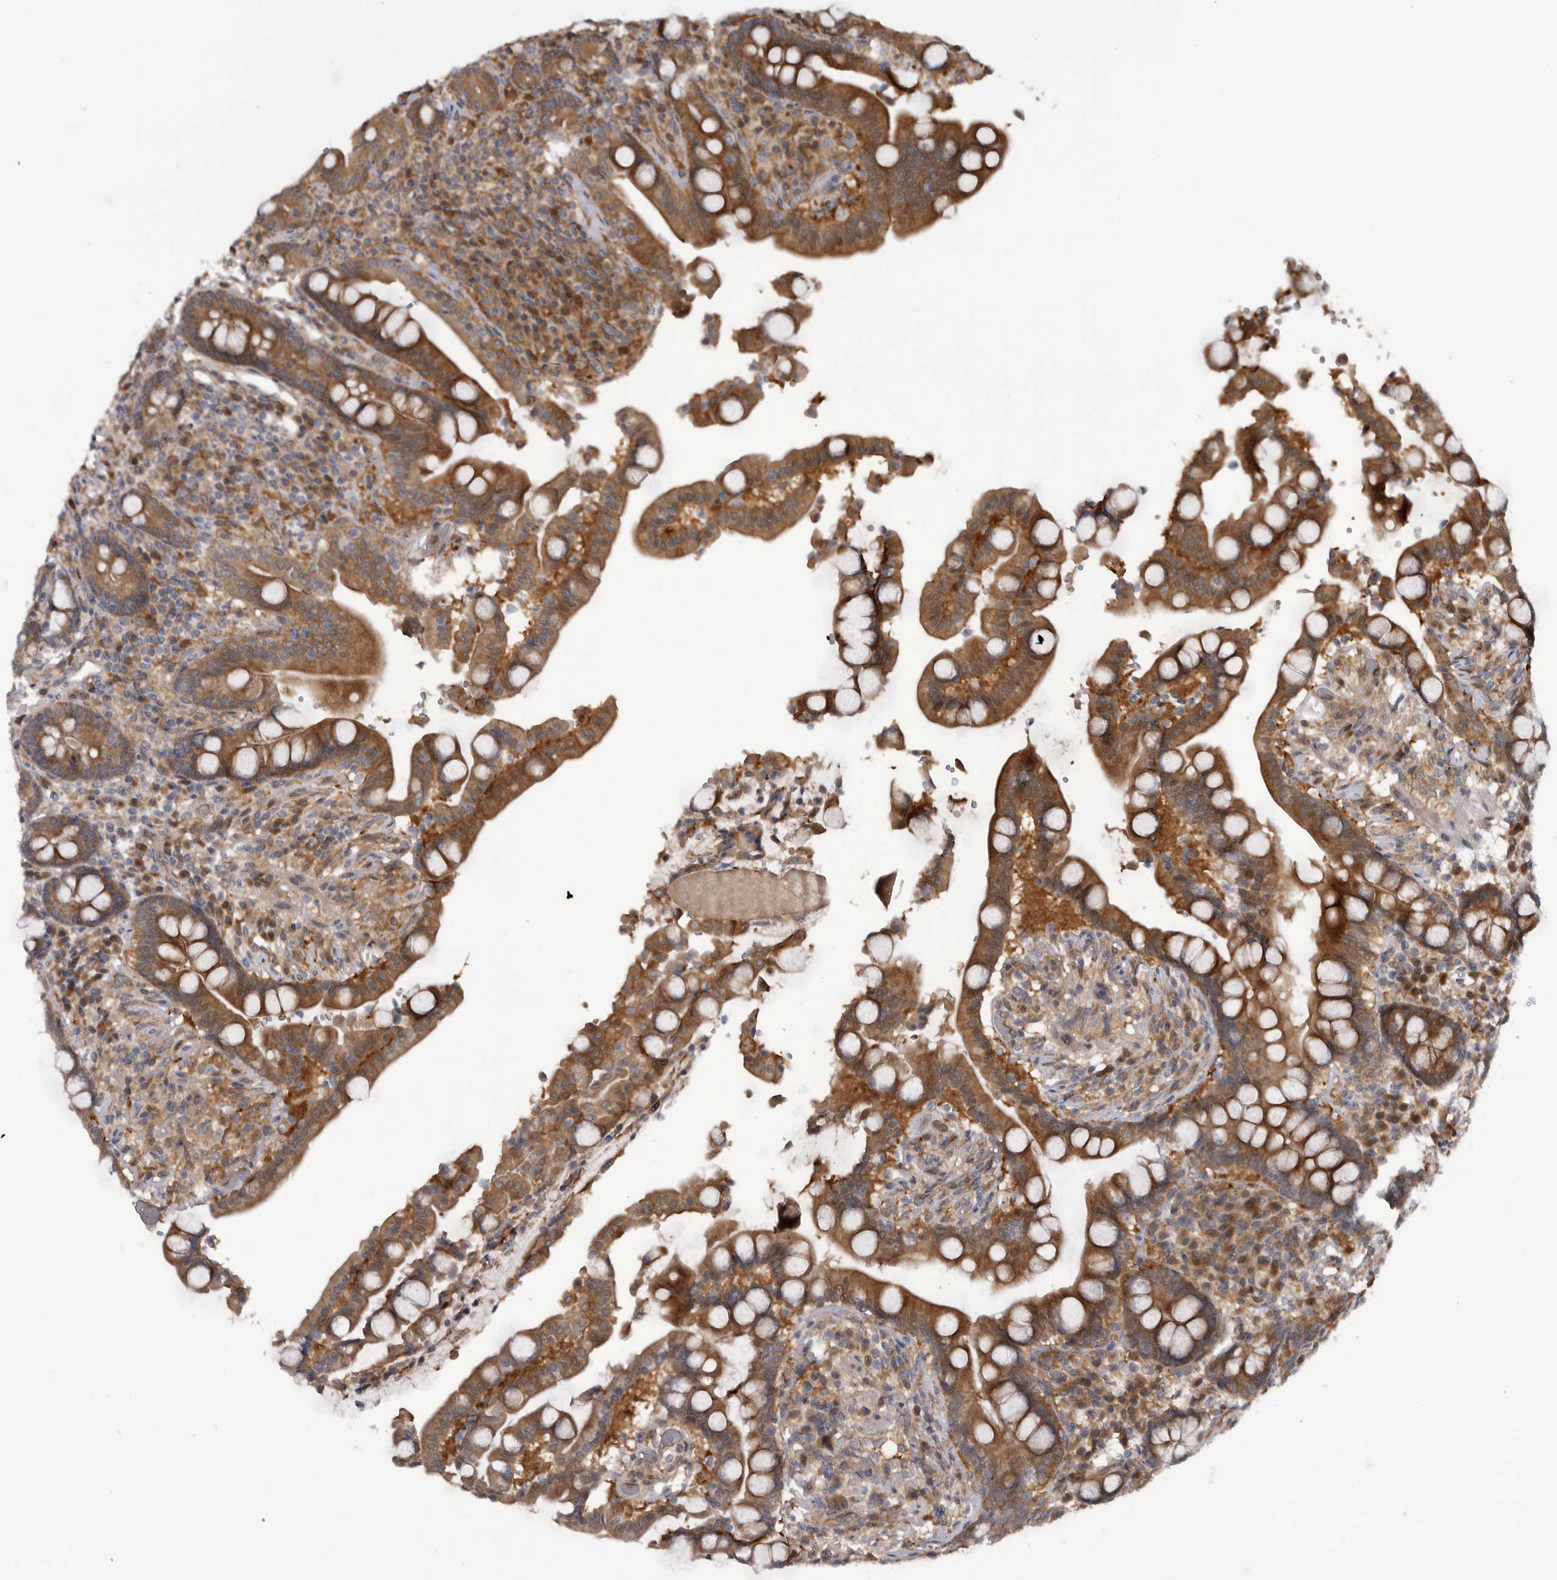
{"staining": {"intensity": "moderate", "quantity": ">75%", "location": "cytoplasmic/membranous"}, "tissue": "colon", "cell_type": "Endothelial cells", "image_type": "normal", "snomed": [{"axis": "morphology", "description": "Normal tissue, NOS"}, {"axis": "topography", "description": "Colon"}], "caption": "The immunohistochemical stain highlights moderate cytoplasmic/membranous staining in endothelial cells of unremarkable colon.", "gene": "RAB3GAP2", "patient": {"sex": "male", "age": 73}}